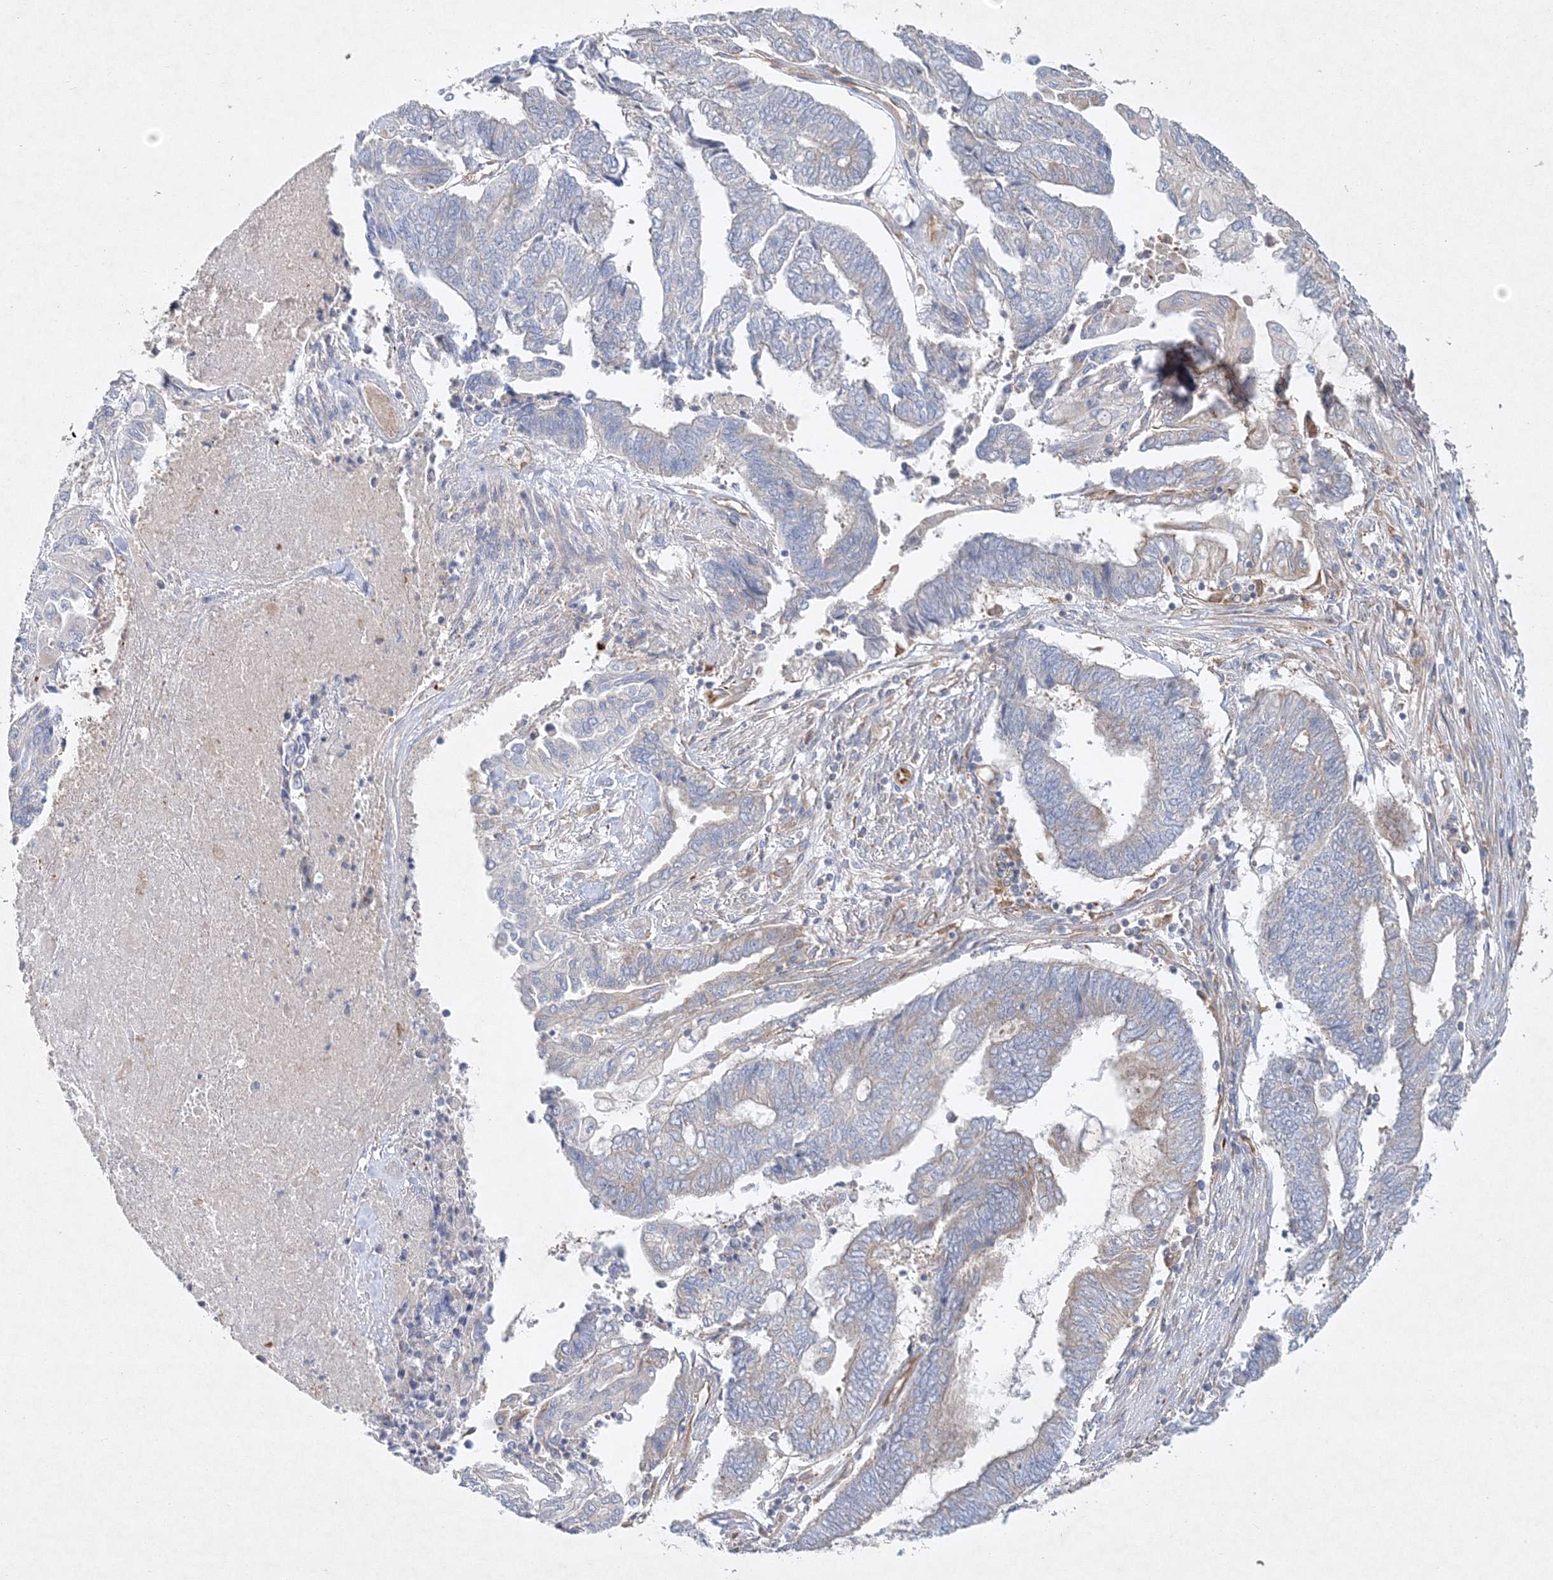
{"staining": {"intensity": "weak", "quantity": "<25%", "location": "cytoplasmic/membranous"}, "tissue": "endometrial cancer", "cell_type": "Tumor cells", "image_type": "cancer", "snomed": [{"axis": "morphology", "description": "Adenocarcinoma, NOS"}, {"axis": "topography", "description": "Uterus"}, {"axis": "topography", "description": "Endometrium"}], "caption": "Adenocarcinoma (endometrial) was stained to show a protein in brown. There is no significant positivity in tumor cells.", "gene": "WDR37", "patient": {"sex": "female", "age": 70}}